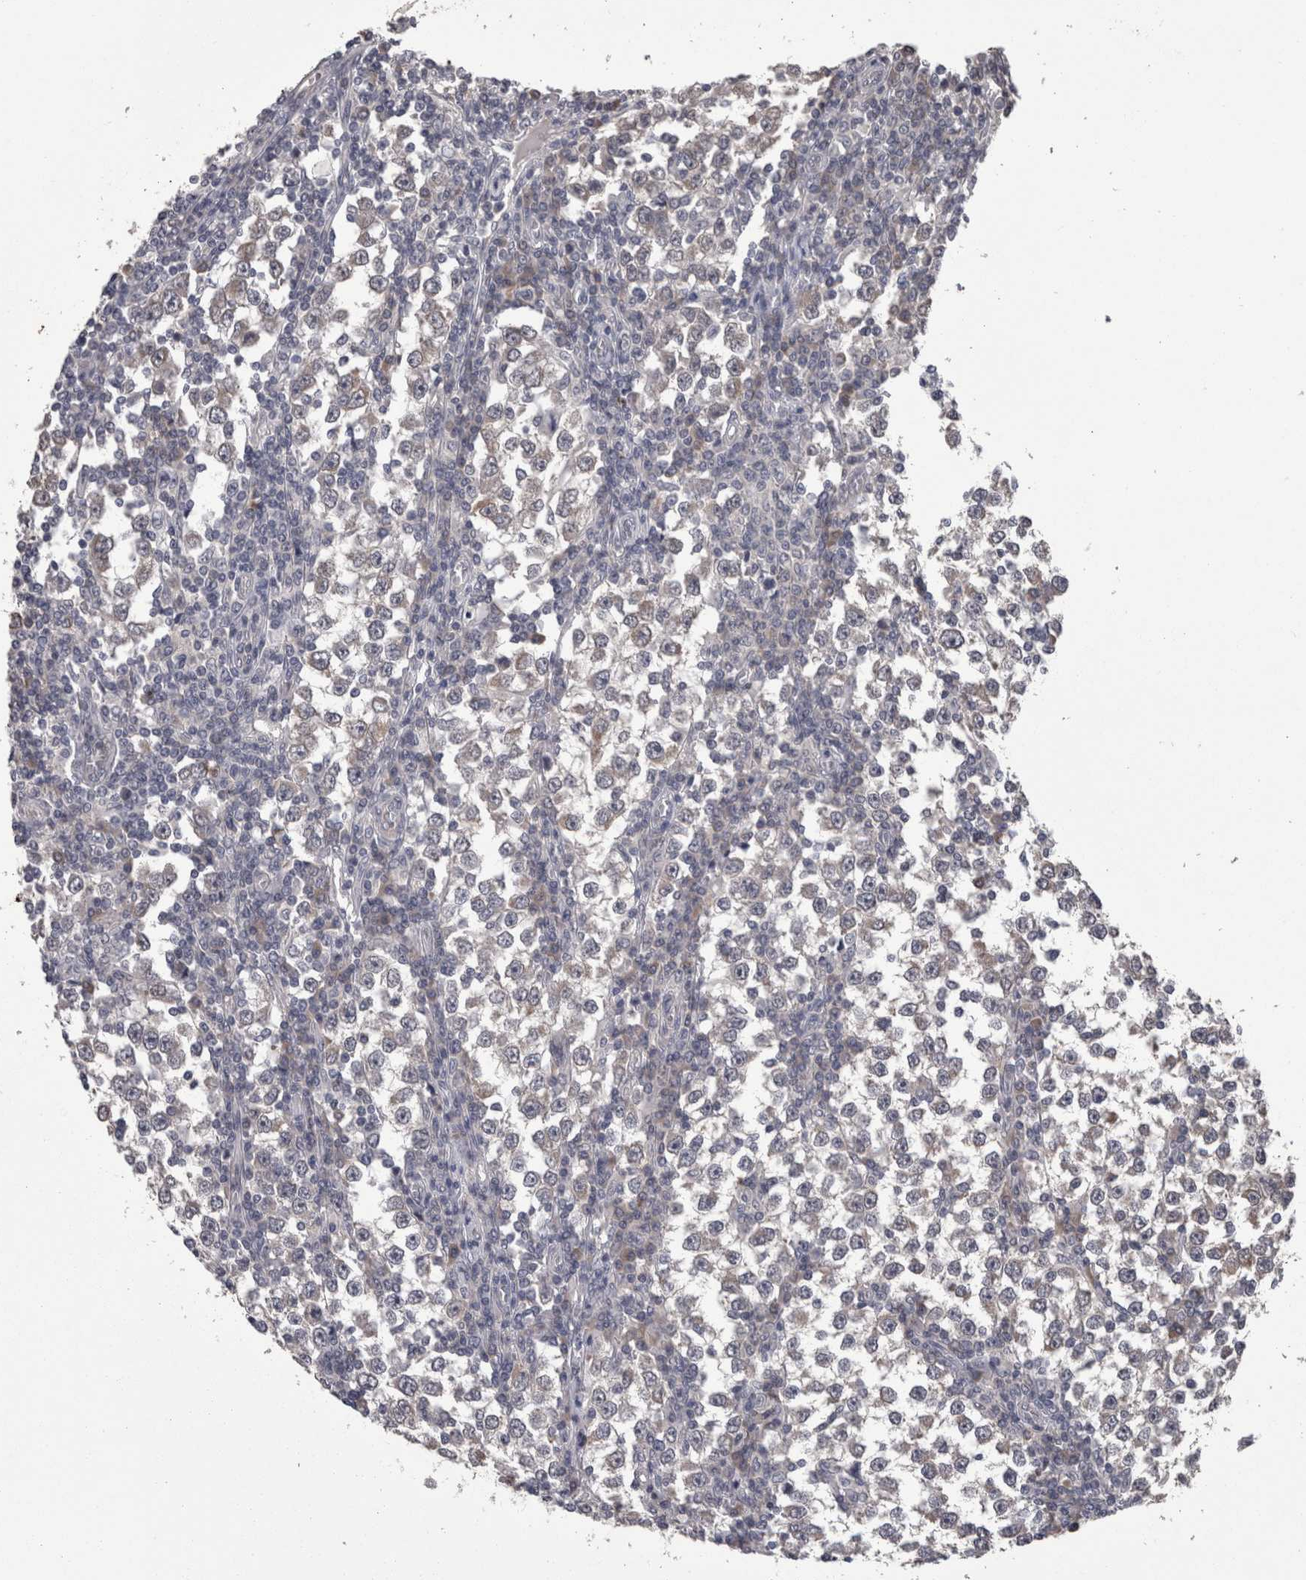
{"staining": {"intensity": "negative", "quantity": "none", "location": "none"}, "tissue": "testis cancer", "cell_type": "Tumor cells", "image_type": "cancer", "snomed": [{"axis": "morphology", "description": "Seminoma, NOS"}, {"axis": "topography", "description": "Testis"}], "caption": "The immunohistochemistry image has no significant staining in tumor cells of testis cancer tissue.", "gene": "PON3", "patient": {"sex": "male", "age": 65}}